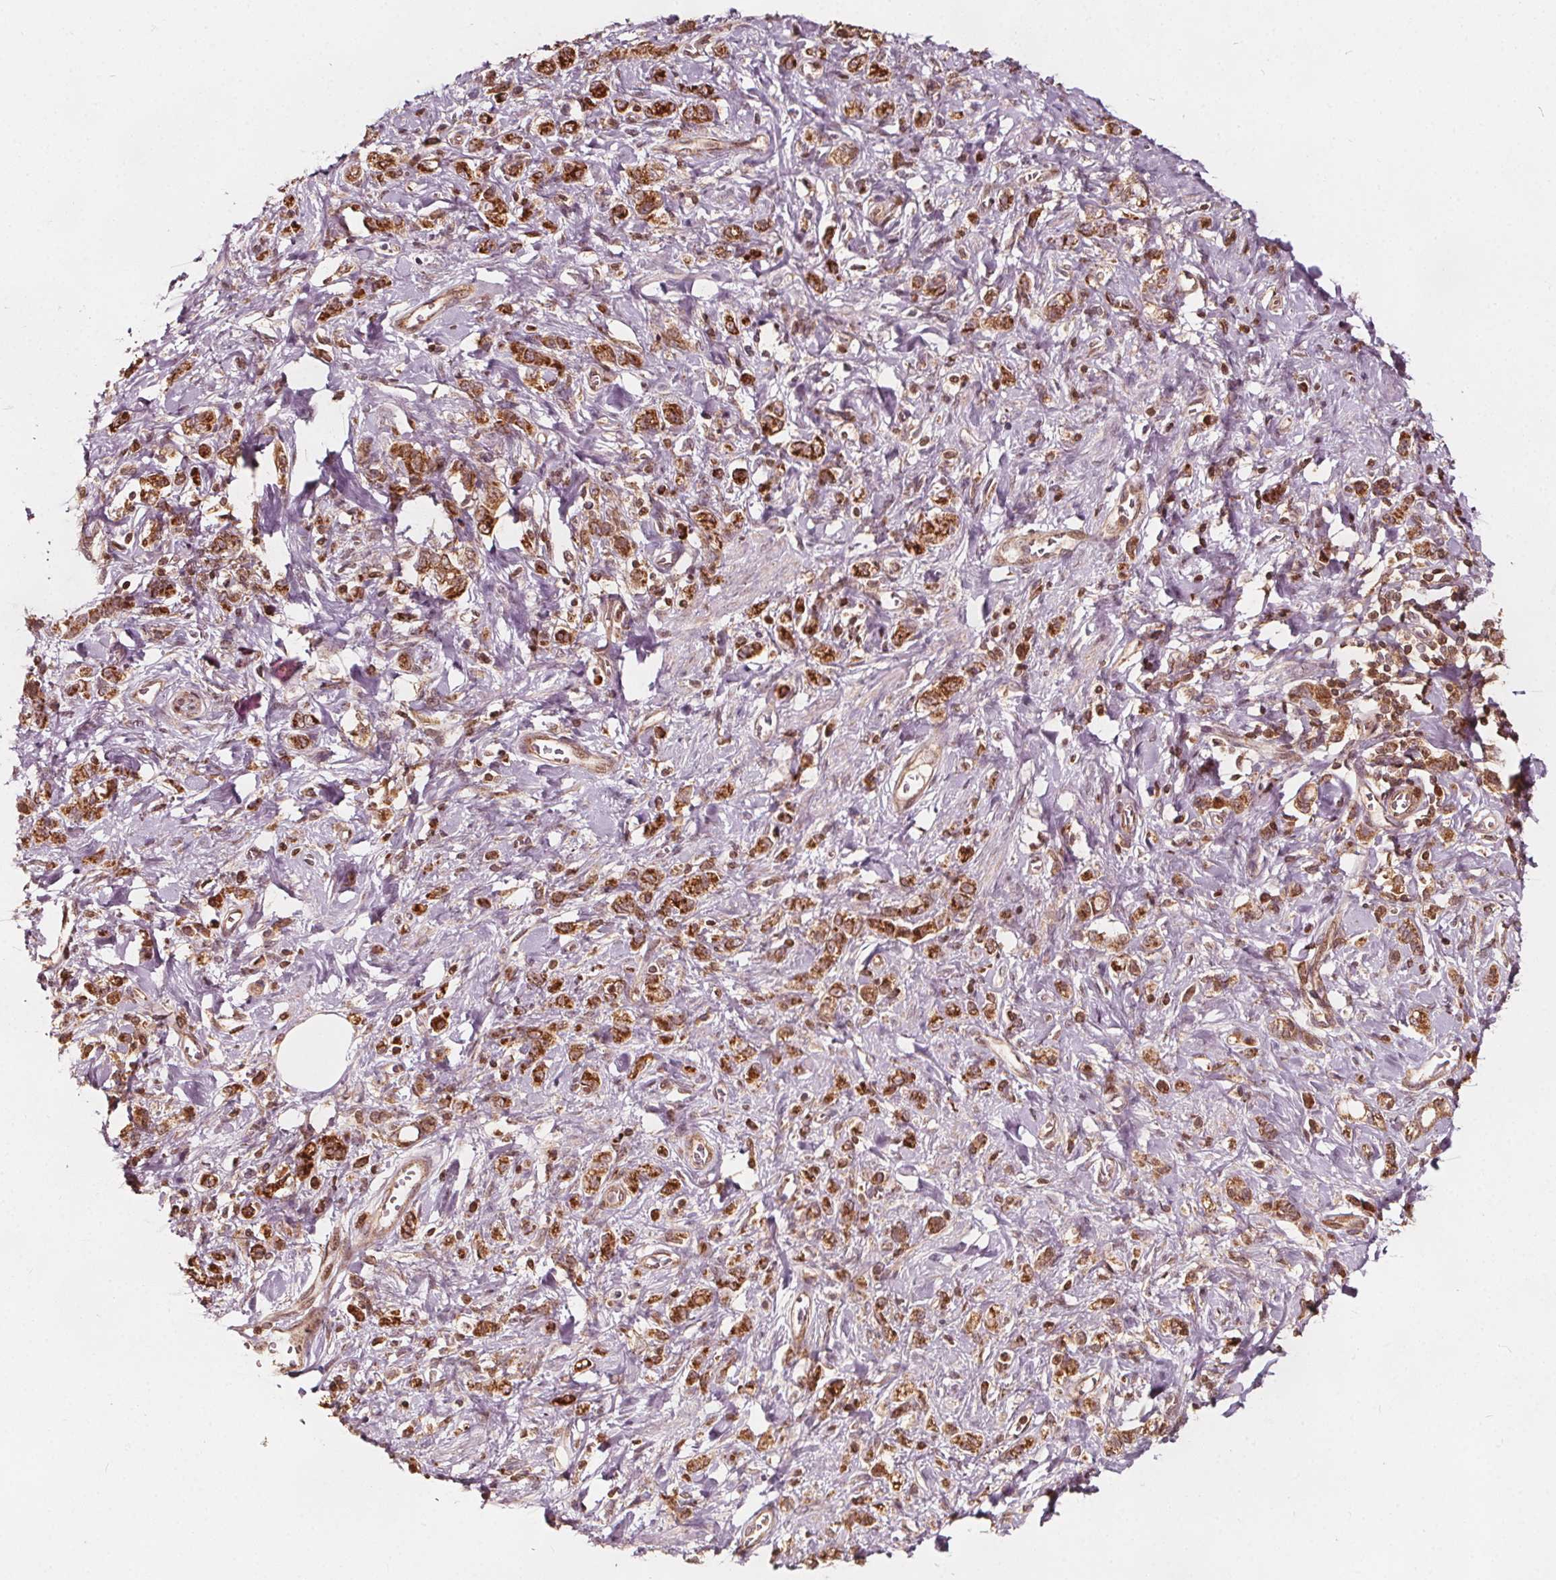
{"staining": {"intensity": "strong", "quantity": ">75%", "location": "cytoplasmic/membranous"}, "tissue": "stomach cancer", "cell_type": "Tumor cells", "image_type": "cancer", "snomed": [{"axis": "morphology", "description": "Adenocarcinoma, NOS"}, {"axis": "topography", "description": "Stomach"}], "caption": "Stomach cancer (adenocarcinoma) tissue exhibits strong cytoplasmic/membranous positivity in about >75% of tumor cells, visualized by immunohistochemistry. Nuclei are stained in blue.", "gene": "AIP", "patient": {"sex": "male", "age": 77}}